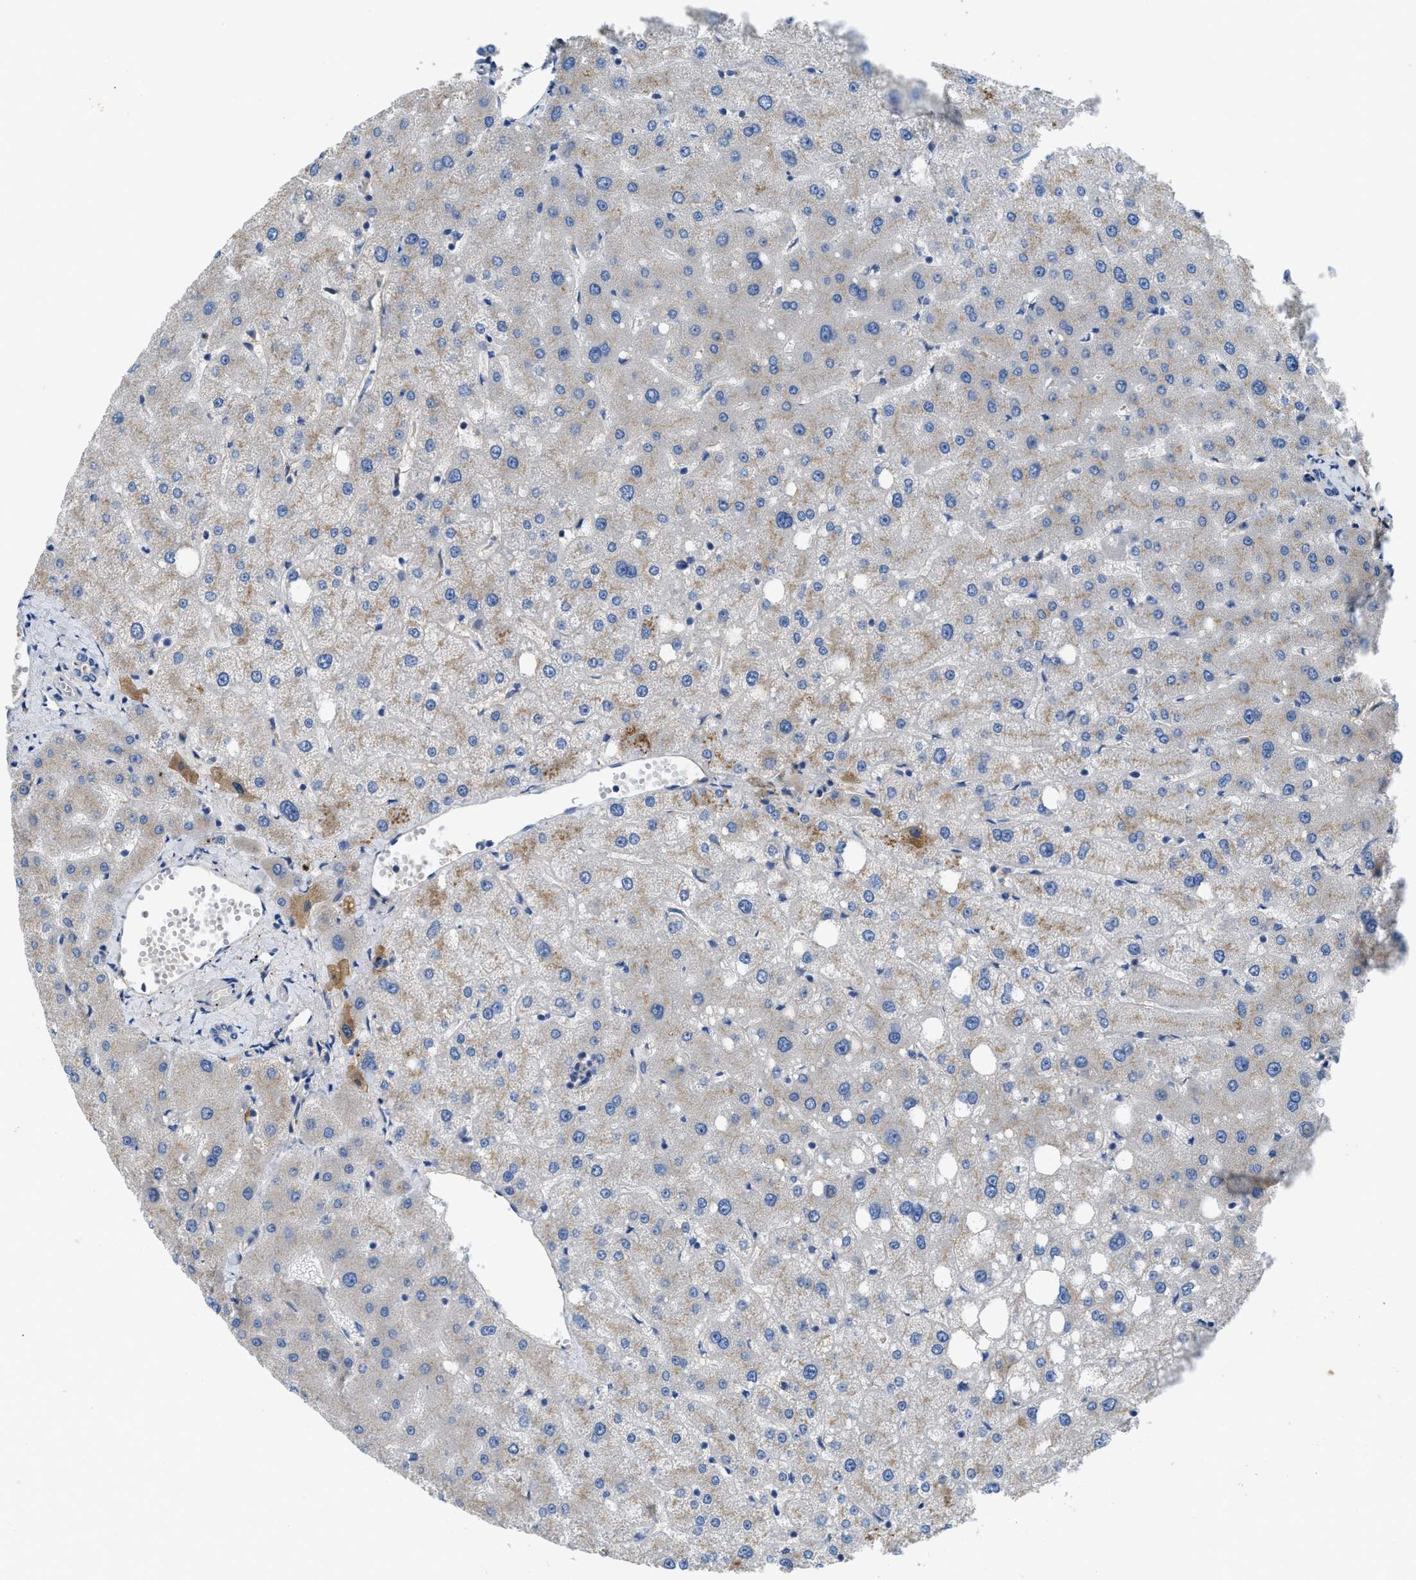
{"staining": {"intensity": "negative", "quantity": "none", "location": "none"}, "tissue": "liver", "cell_type": "Cholangiocytes", "image_type": "normal", "snomed": [{"axis": "morphology", "description": "Normal tissue, NOS"}, {"axis": "topography", "description": "Liver"}], "caption": "Normal liver was stained to show a protein in brown. There is no significant expression in cholangiocytes. (DAB (3,3'-diaminobenzidine) immunohistochemistry with hematoxylin counter stain).", "gene": "C1S", "patient": {"sex": "male", "age": 73}}